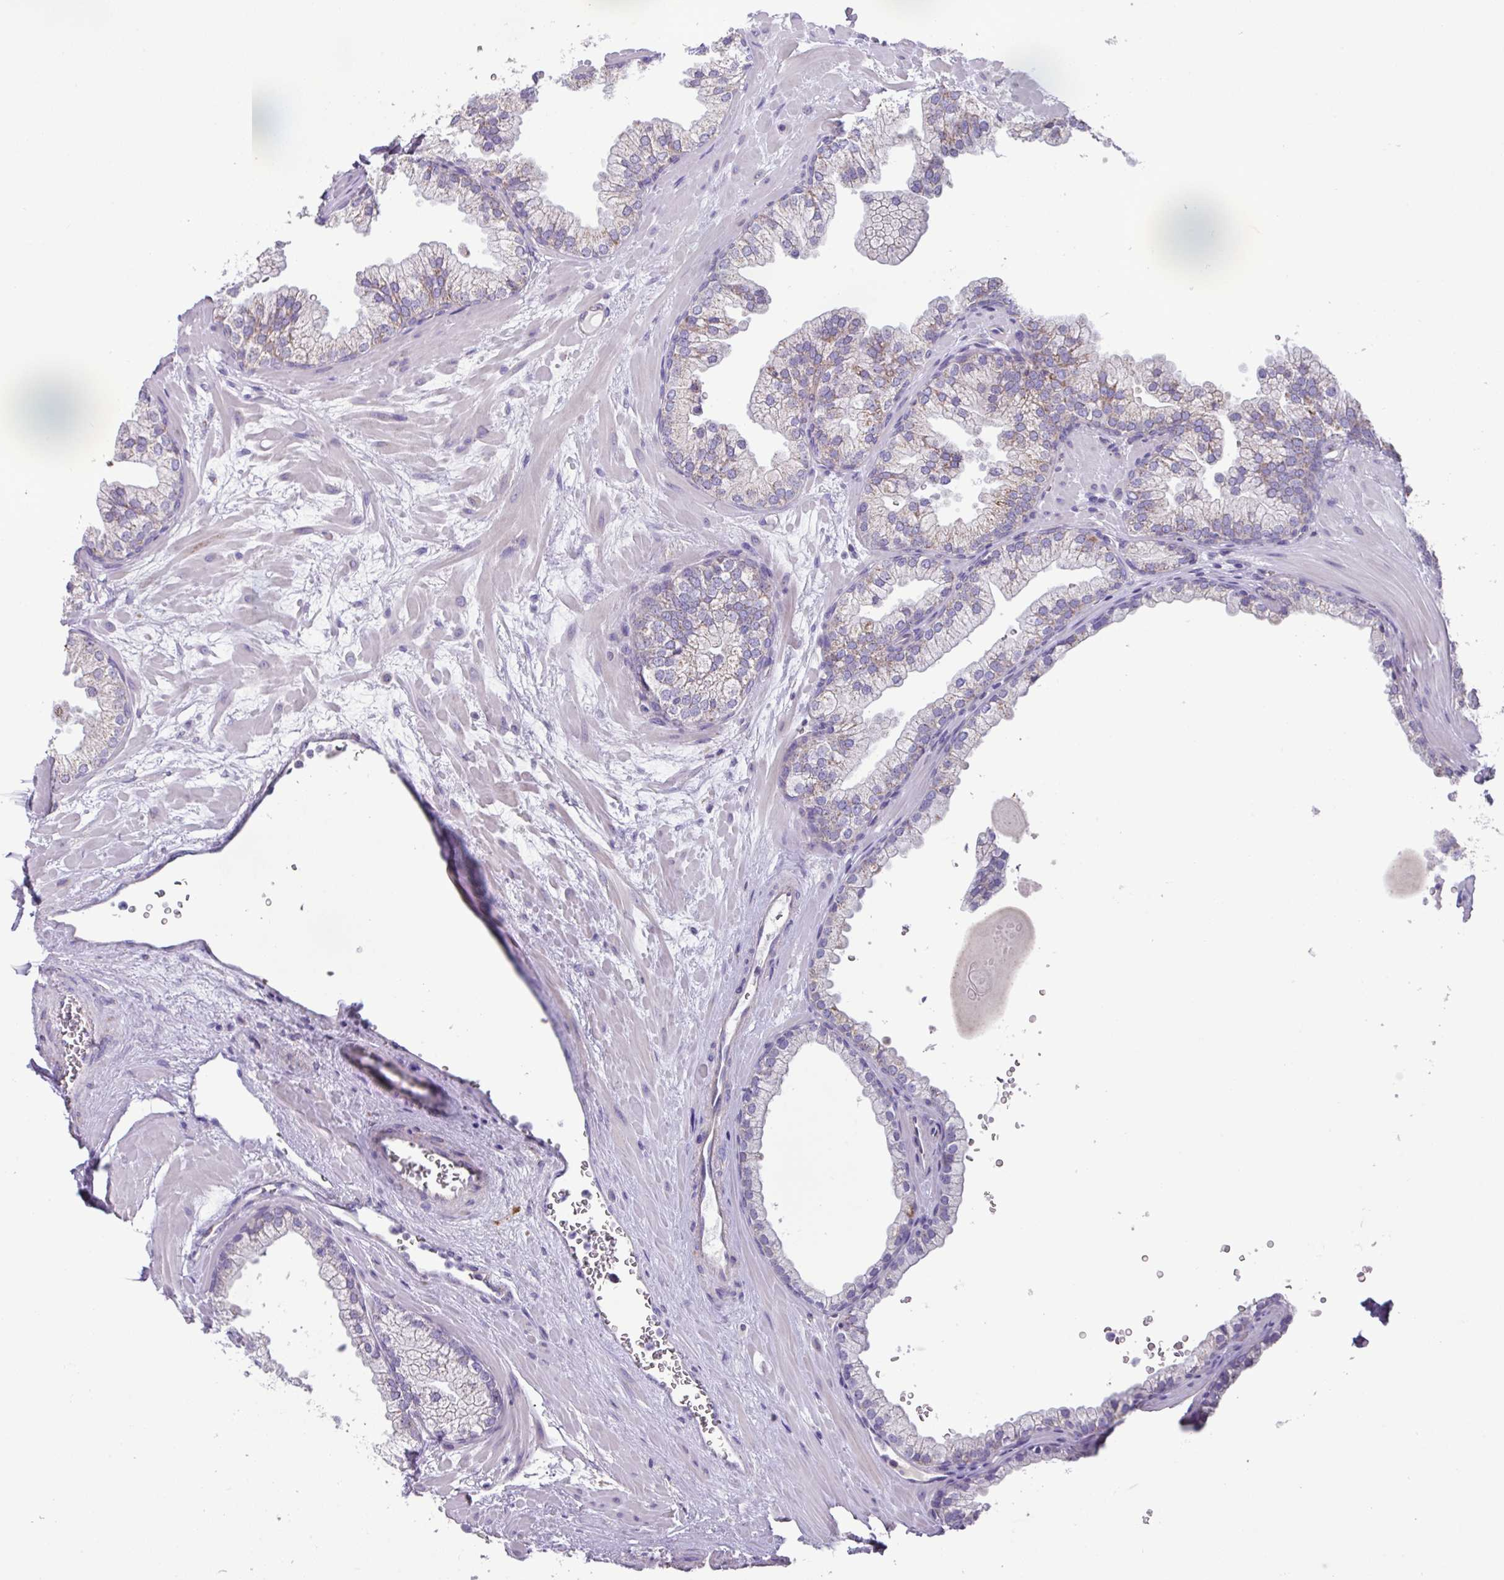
{"staining": {"intensity": "moderate", "quantity": "<25%", "location": "cytoplasmic/membranous"}, "tissue": "prostate", "cell_type": "Glandular cells", "image_type": "normal", "snomed": [{"axis": "morphology", "description": "Normal tissue, NOS"}, {"axis": "topography", "description": "Prostate"}, {"axis": "topography", "description": "Peripheral nerve tissue"}], "caption": "A brown stain labels moderate cytoplasmic/membranous expression of a protein in glandular cells of benign prostate.", "gene": "MT", "patient": {"sex": "male", "age": 61}}